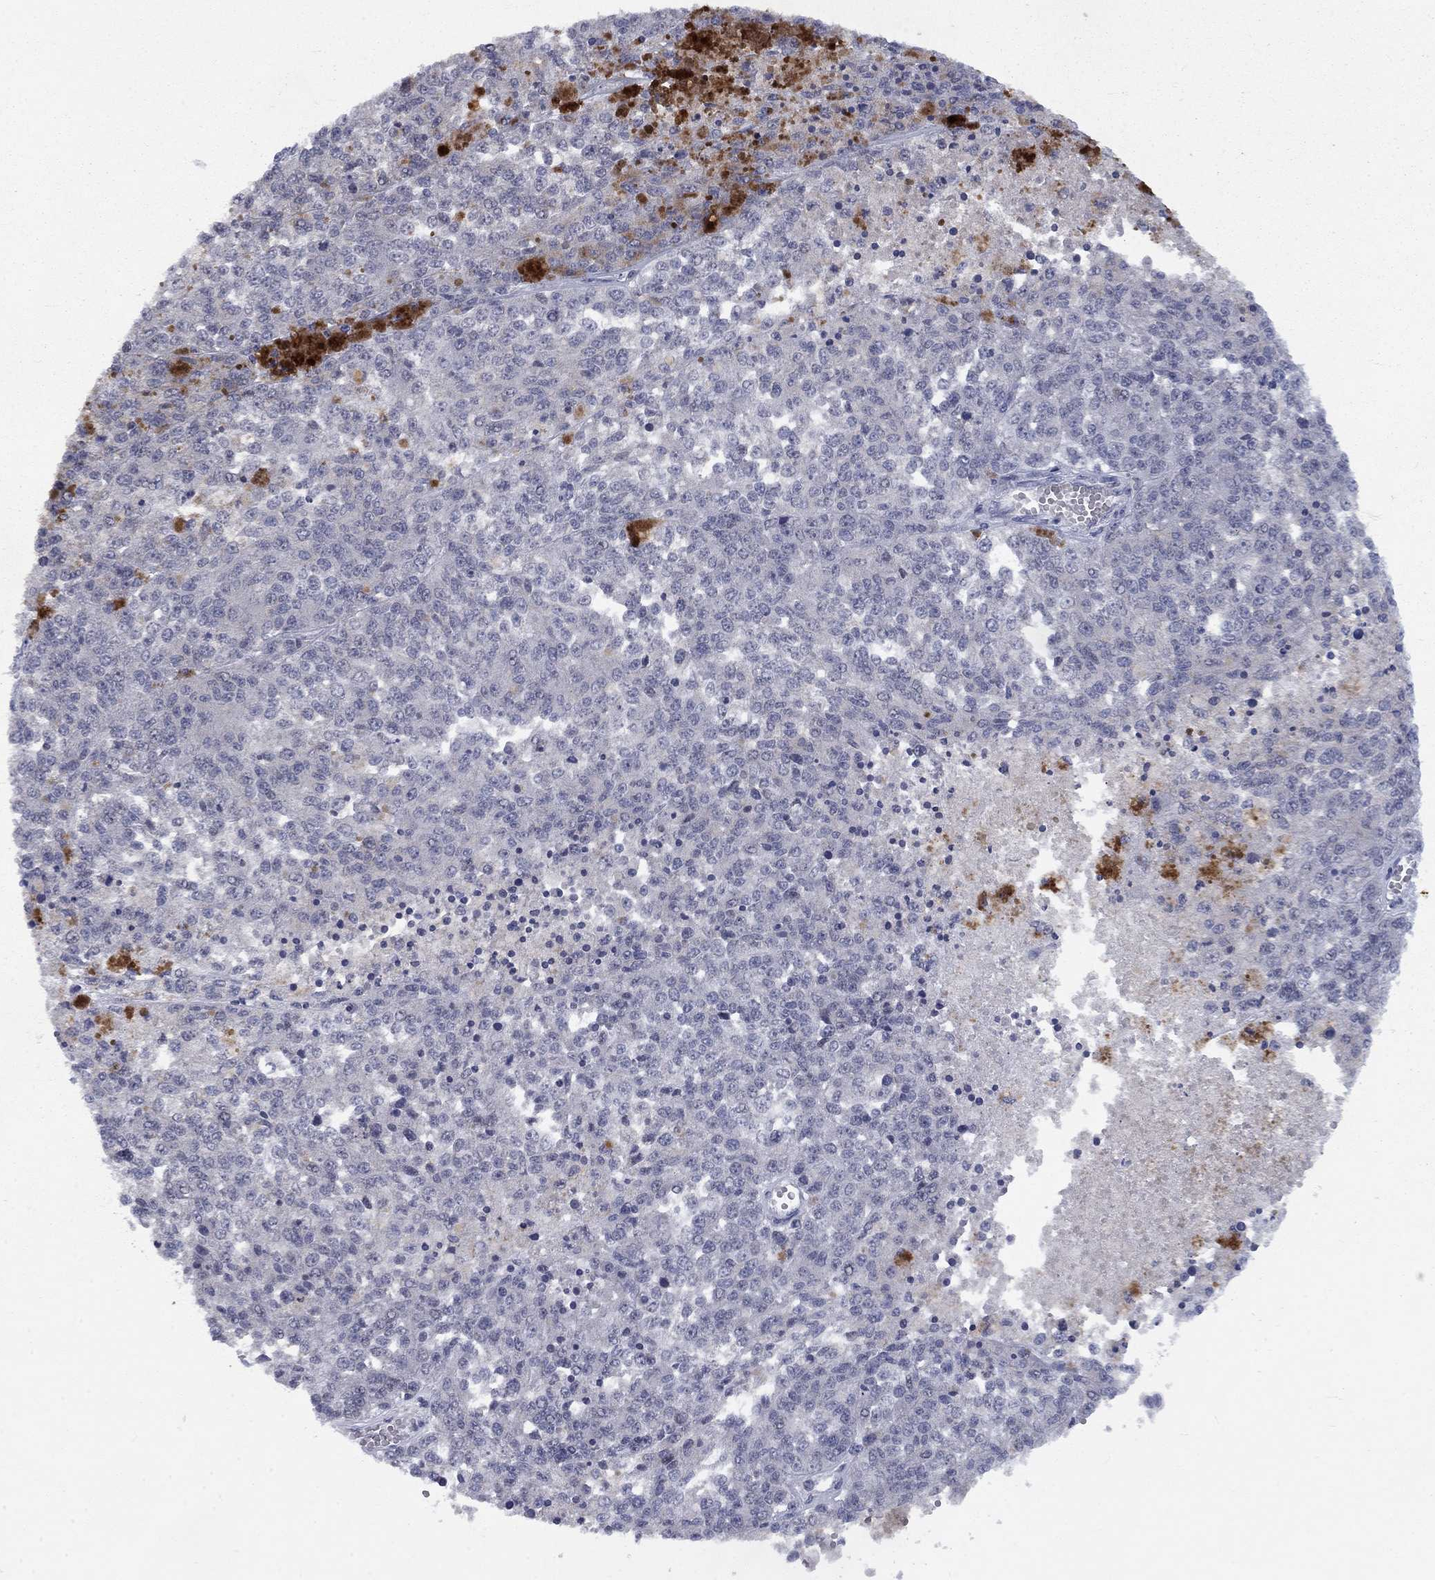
{"staining": {"intensity": "negative", "quantity": "none", "location": "none"}, "tissue": "melanoma", "cell_type": "Tumor cells", "image_type": "cancer", "snomed": [{"axis": "morphology", "description": "Malignant melanoma, Metastatic site"}, {"axis": "topography", "description": "Lymph node"}], "caption": "Malignant melanoma (metastatic site) was stained to show a protein in brown. There is no significant staining in tumor cells.", "gene": "SPATA33", "patient": {"sex": "female", "age": 64}}